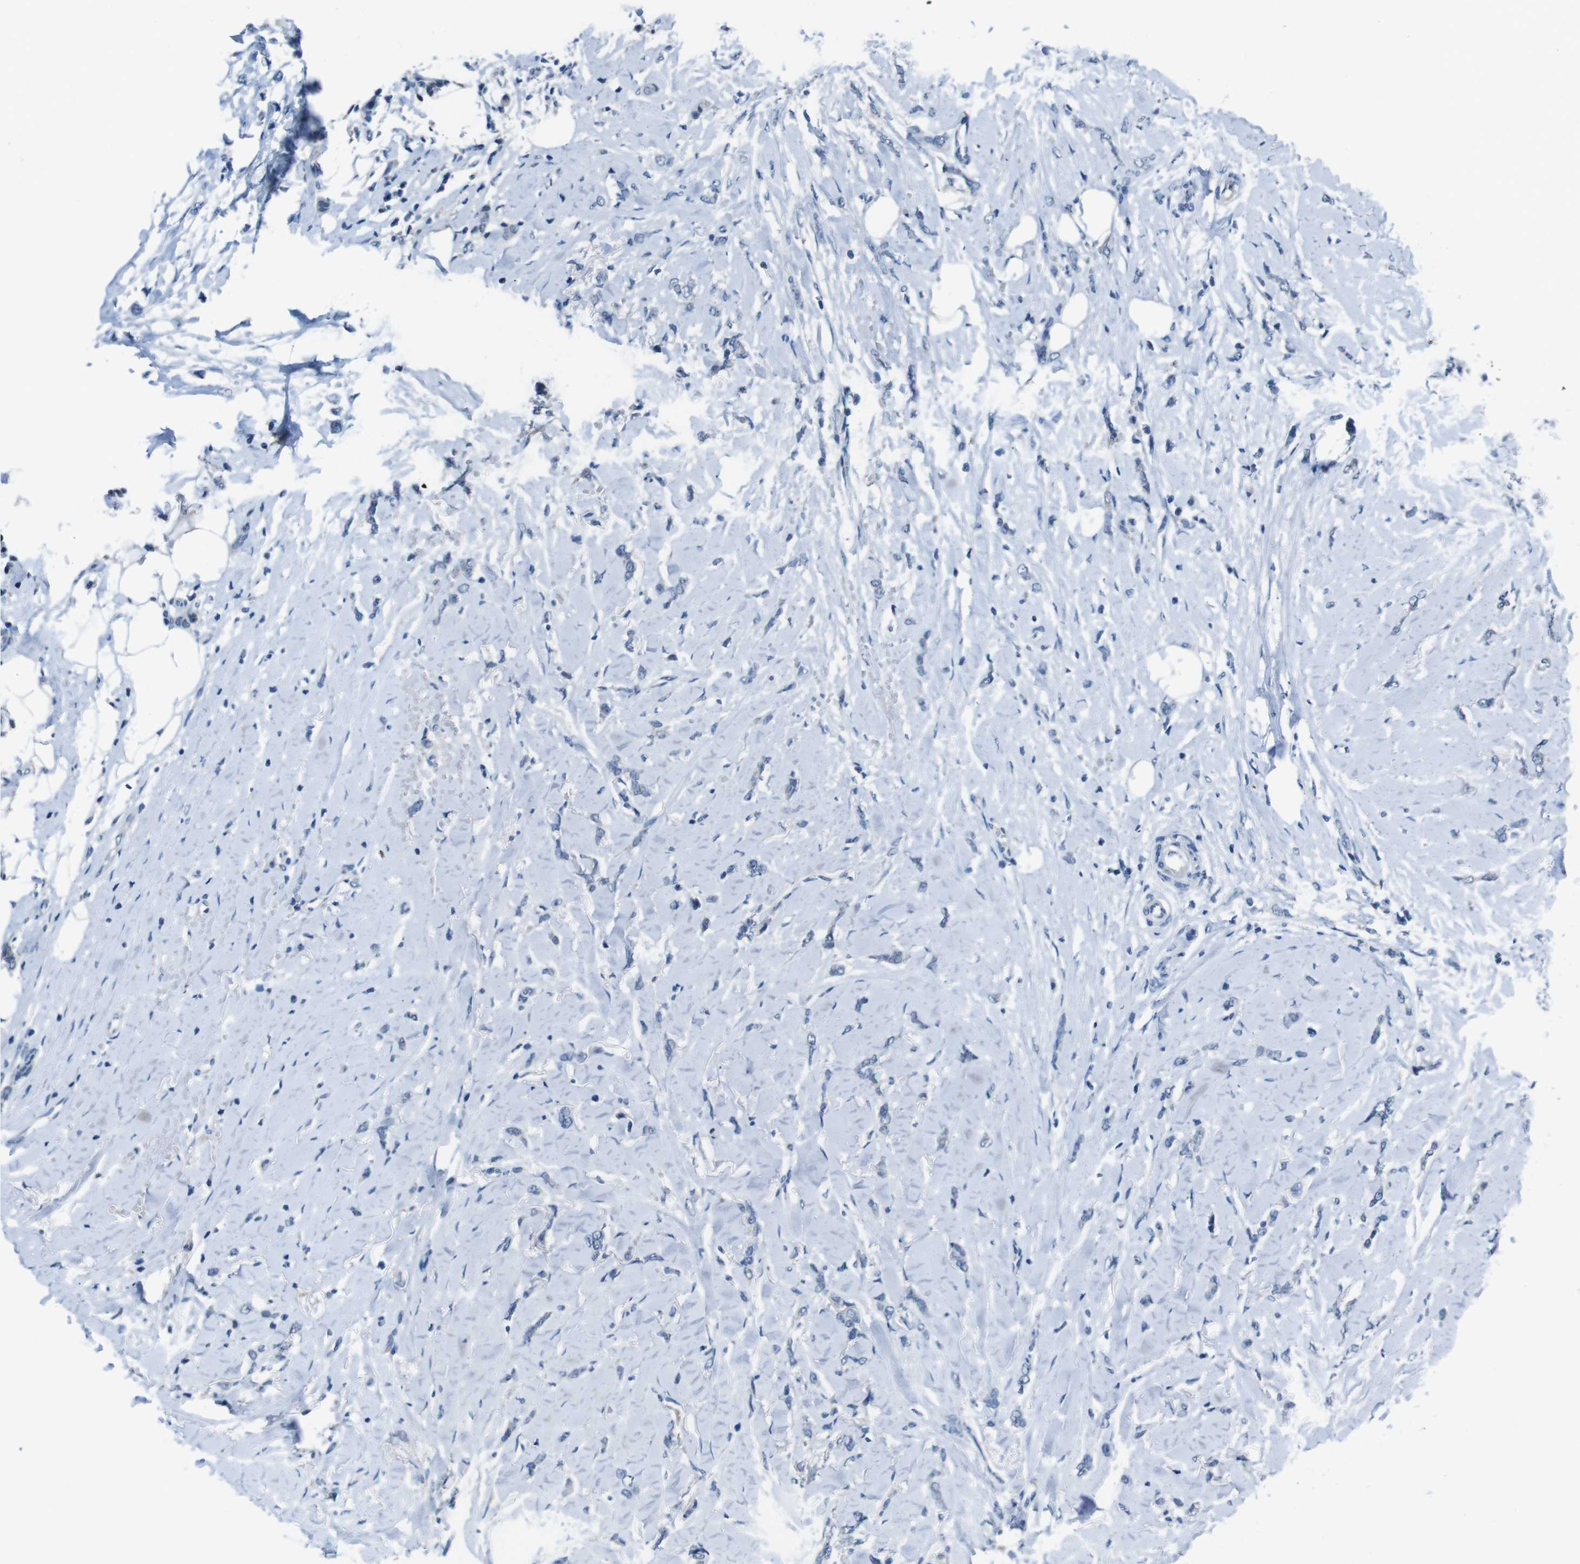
{"staining": {"intensity": "negative", "quantity": "none", "location": "none"}, "tissue": "breast cancer", "cell_type": "Tumor cells", "image_type": "cancer", "snomed": [{"axis": "morphology", "description": "Lobular carcinoma"}, {"axis": "topography", "description": "Skin"}, {"axis": "topography", "description": "Breast"}], "caption": "IHC of breast lobular carcinoma demonstrates no expression in tumor cells. Brightfield microscopy of immunohistochemistry stained with DAB (3,3'-diaminobenzidine) (brown) and hematoxylin (blue), captured at high magnification.", "gene": "CDHR2", "patient": {"sex": "female", "age": 46}}